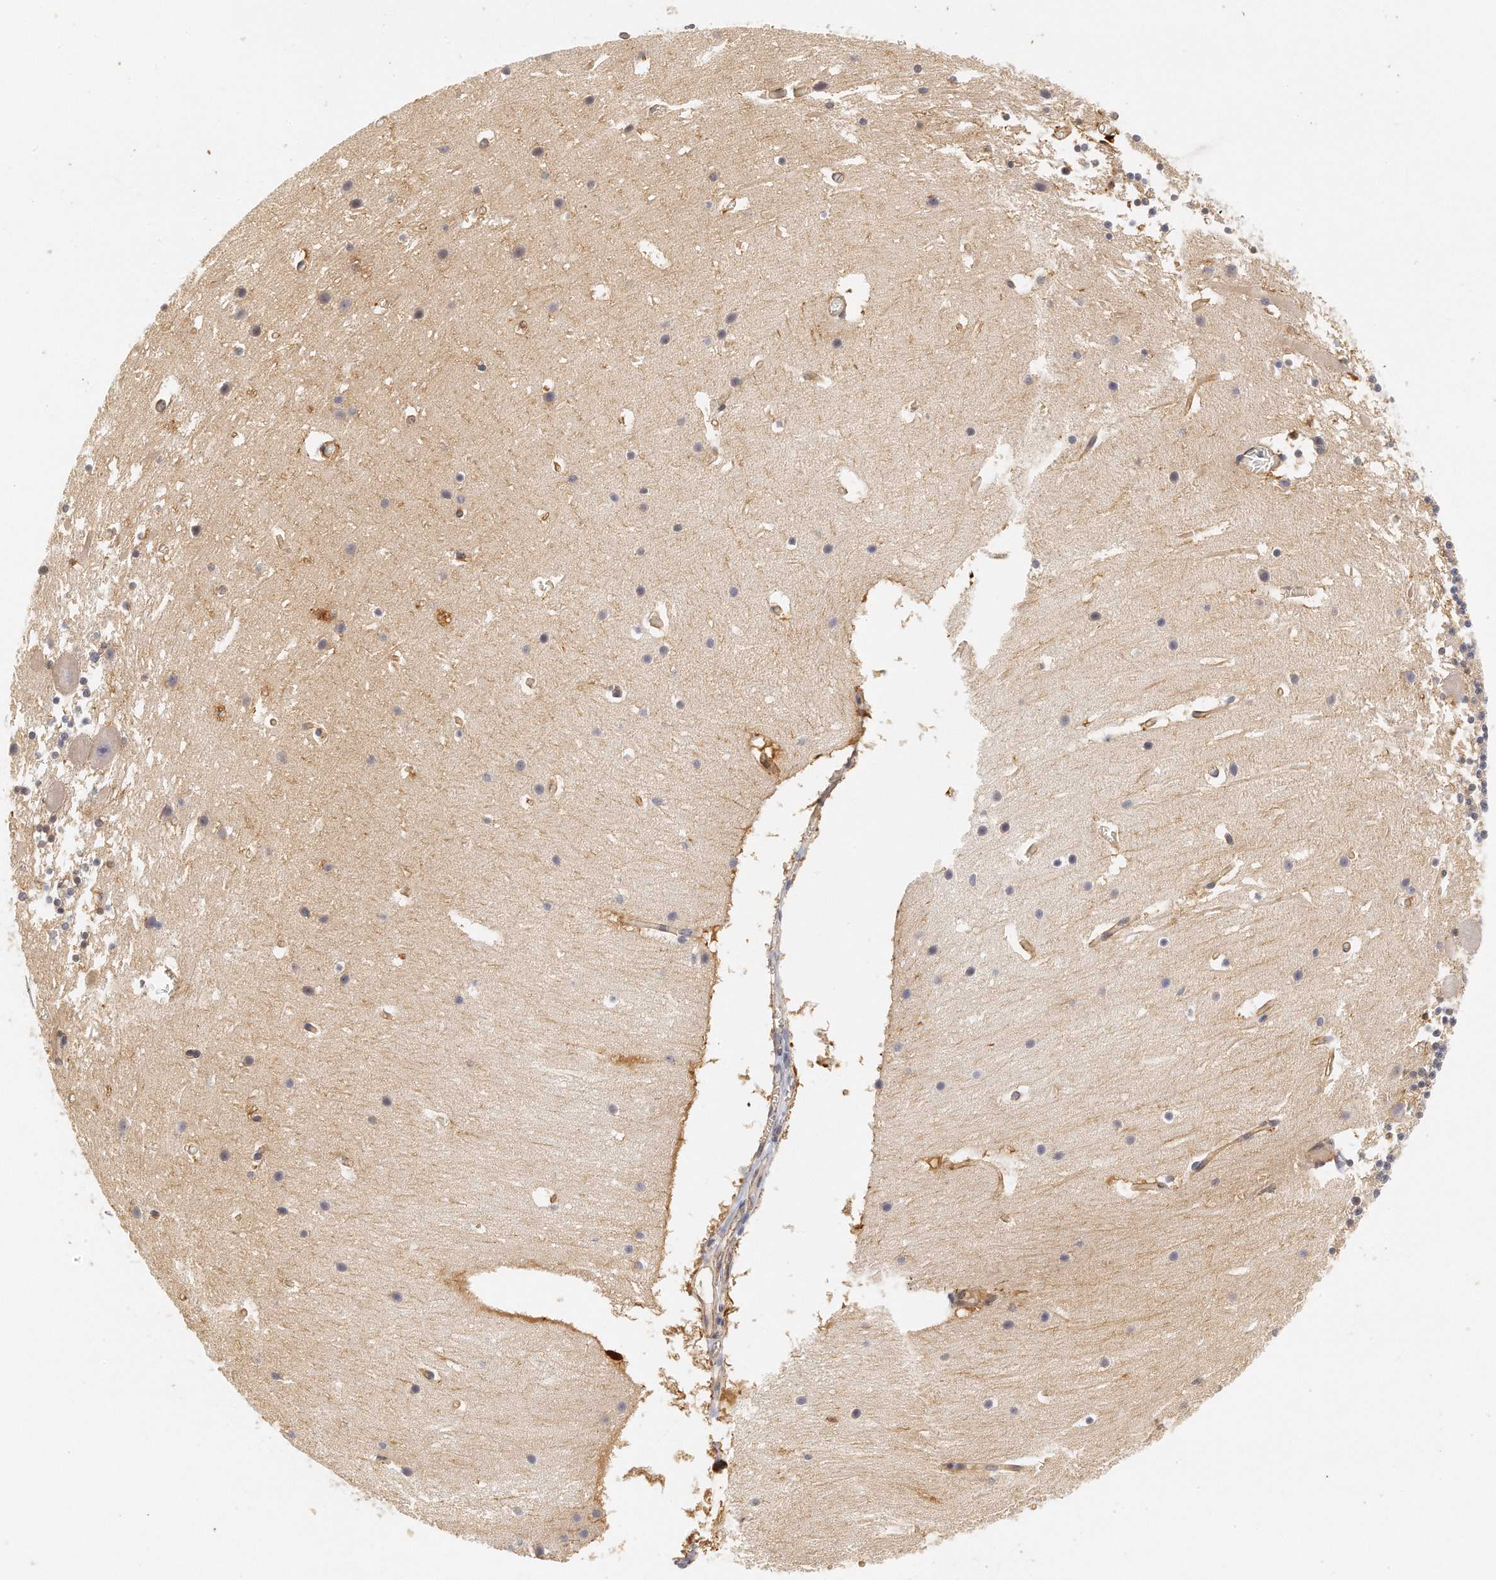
{"staining": {"intensity": "negative", "quantity": "none", "location": "none"}, "tissue": "cerebellum", "cell_type": "Cells in granular layer", "image_type": "normal", "snomed": [{"axis": "morphology", "description": "Normal tissue, NOS"}, {"axis": "topography", "description": "Cerebellum"}], "caption": "The photomicrograph shows no staining of cells in granular layer in normal cerebellum. (Stains: DAB (3,3'-diaminobenzidine) immunohistochemistry (IHC) with hematoxylin counter stain, Microscopy: brightfield microscopy at high magnification).", "gene": "CHST7", "patient": {"sex": "male", "age": 45}}